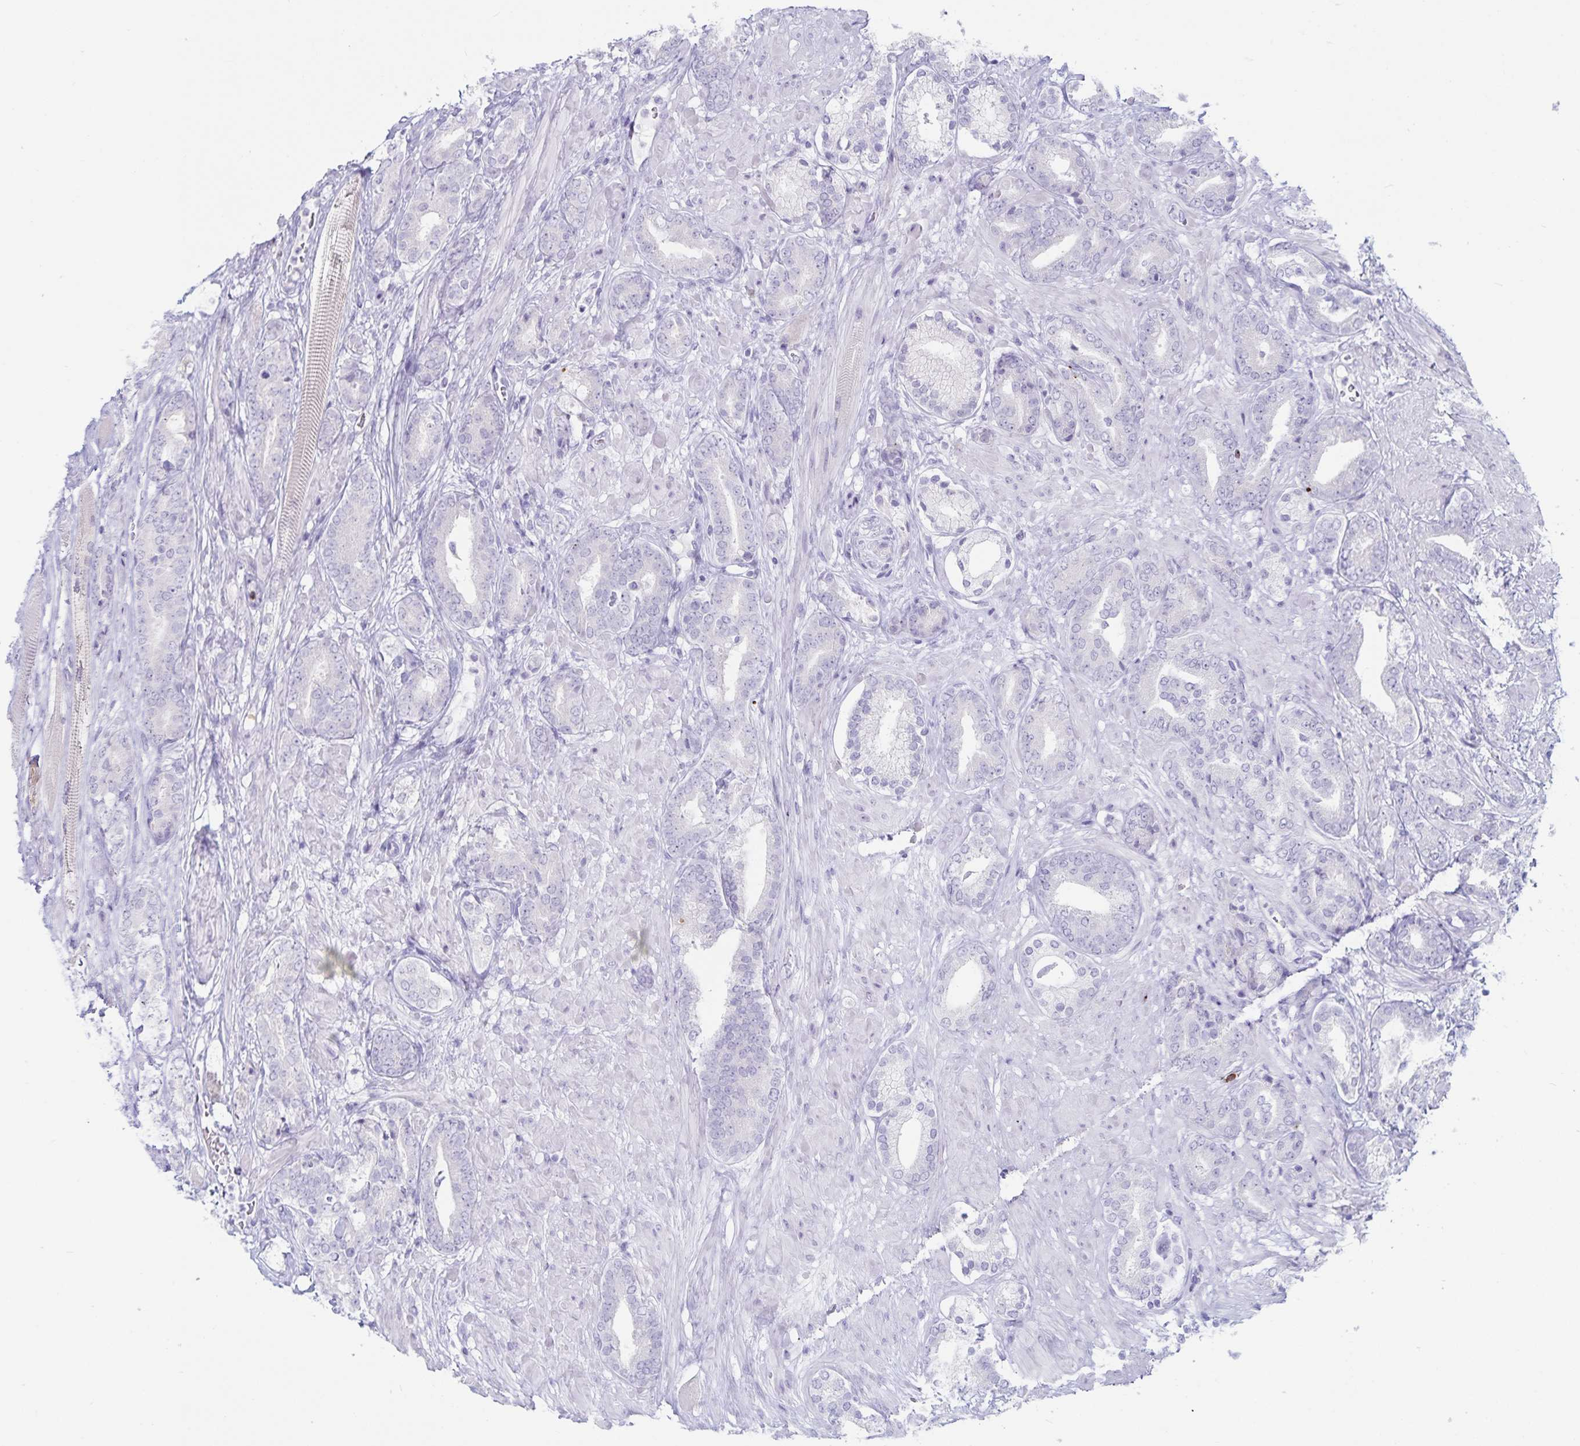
{"staining": {"intensity": "negative", "quantity": "none", "location": "none"}, "tissue": "prostate cancer", "cell_type": "Tumor cells", "image_type": "cancer", "snomed": [{"axis": "morphology", "description": "Adenocarcinoma, High grade"}, {"axis": "topography", "description": "Prostate"}], "caption": "Immunohistochemistry of human prostate cancer shows no expression in tumor cells.", "gene": "GNLY", "patient": {"sex": "male", "age": 56}}